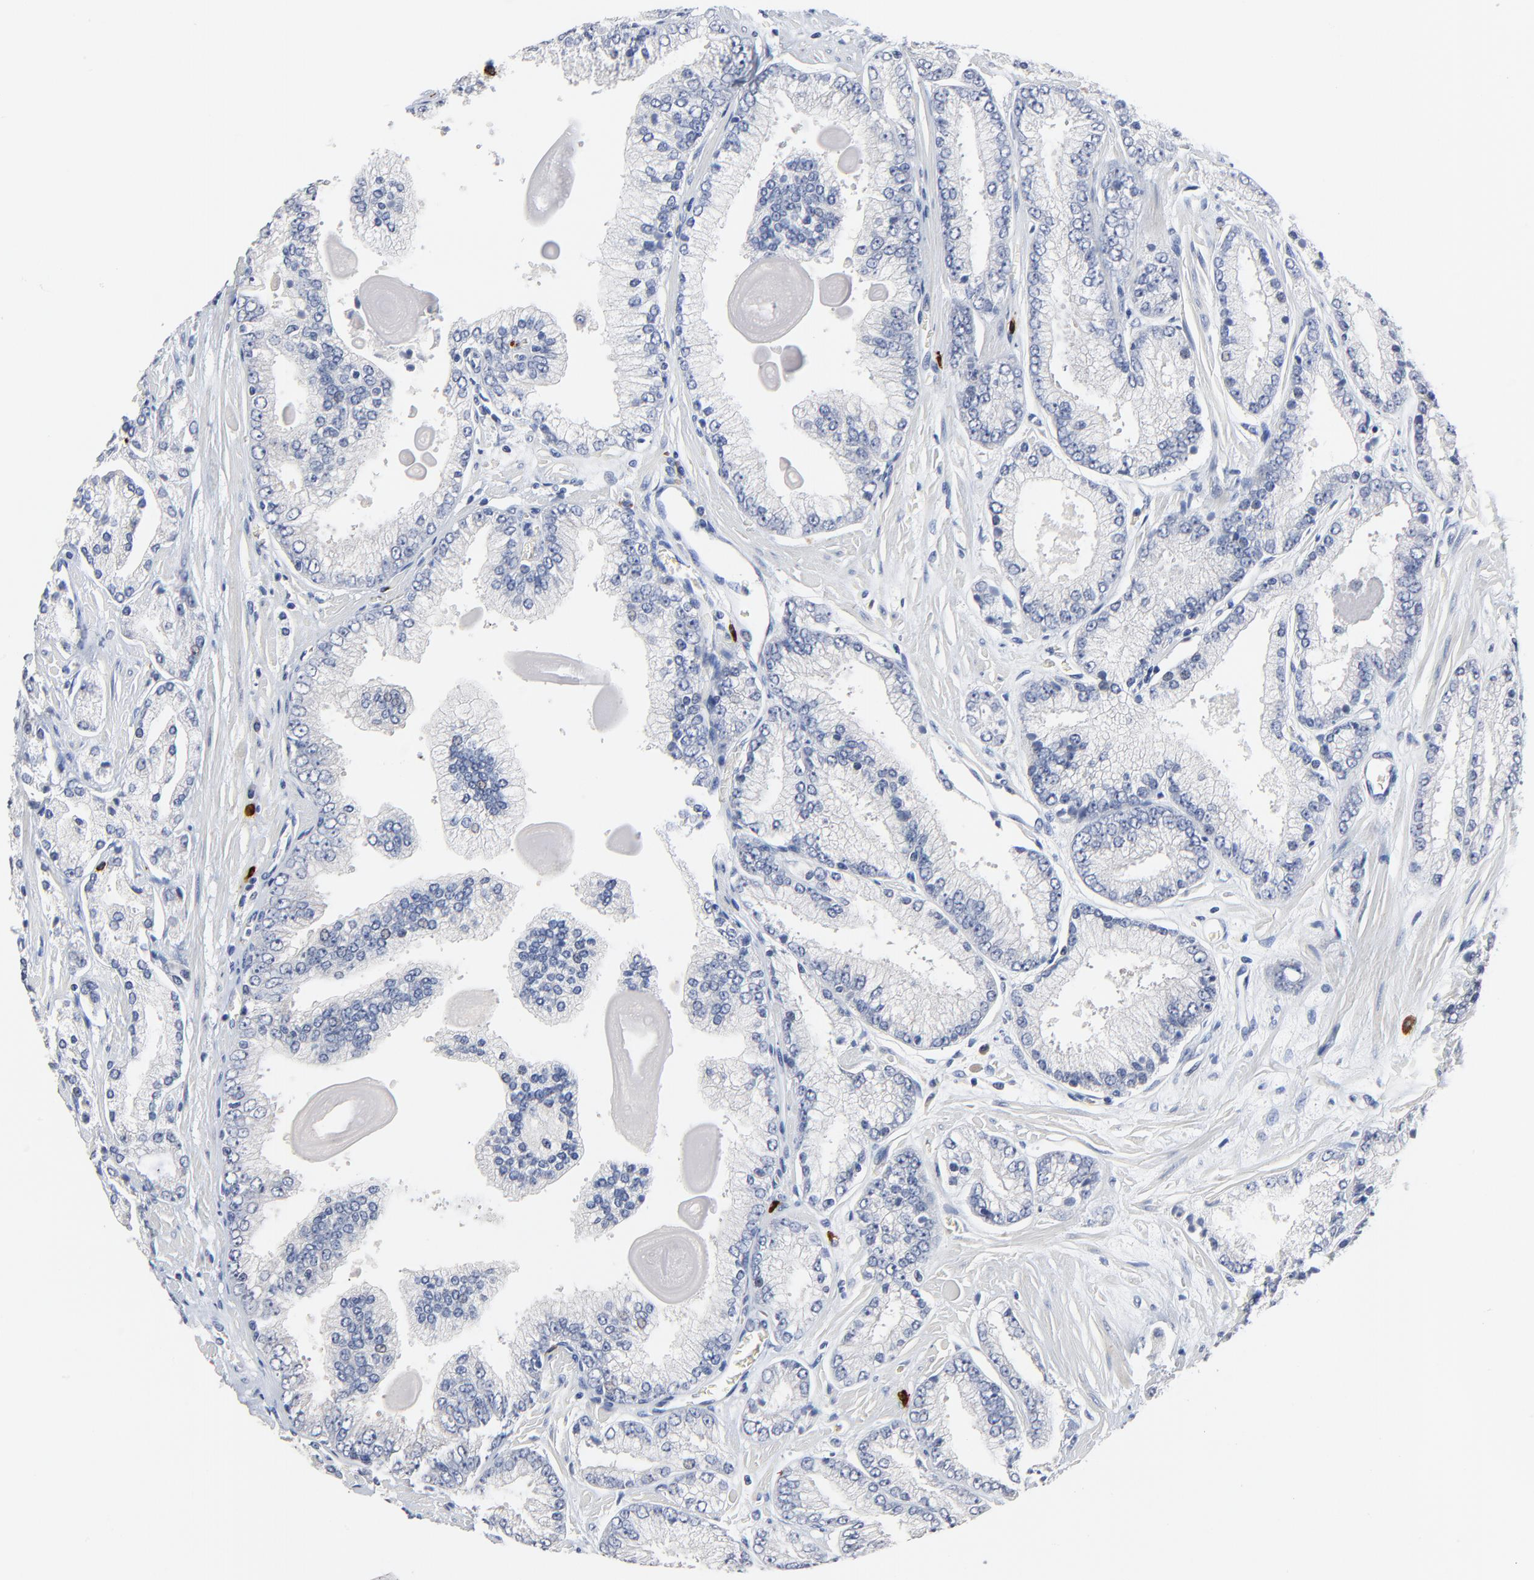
{"staining": {"intensity": "negative", "quantity": "none", "location": "none"}, "tissue": "prostate cancer", "cell_type": "Tumor cells", "image_type": "cancer", "snomed": [{"axis": "morphology", "description": "Adenocarcinoma, High grade"}, {"axis": "topography", "description": "Prostate"}], "caption": "The photomicrograph reveals no staining of tumor cells in prostate cancer.", "gene": "FBXL5", "patient": {"sex": "male", "age": 71}}